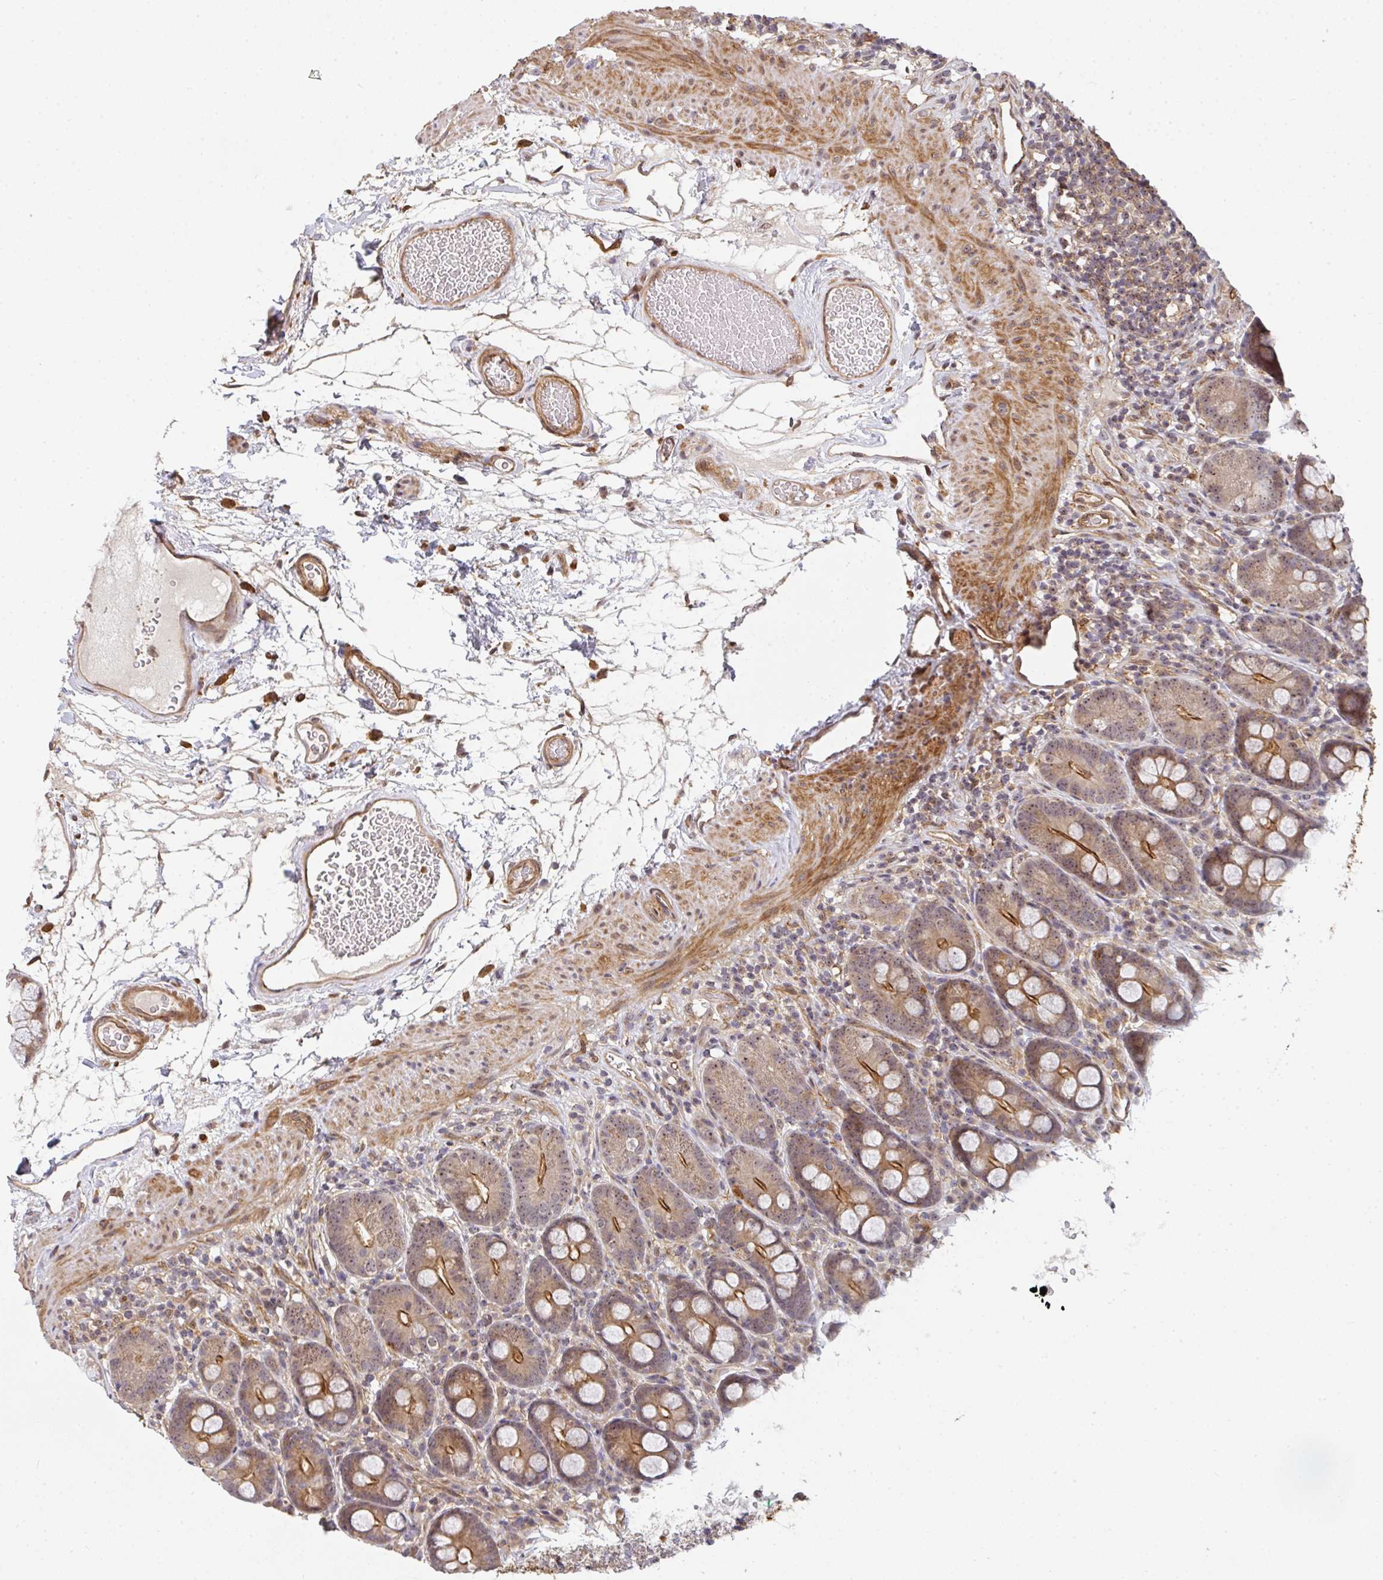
{"staining": {"intensity": "strong", "quantity": "25%-75%", "location": "cytoplasmic/membranous"}, "tissue": "duodenum", "cell_type": "Glandular cells", "image_type": "normal", "snomed": [{"axis": "morphology", "description": "Normal tissue, NOS"}, {"axis": "topography", "description": "Duodenum"}], "caption": "DAB immunohistochemical staining of unremarkable human duodenum shows strong cytoplasmic/membranous protein expression in about 25%-75% of glandular cells.", "gene": "SIMC1", "patient": {"sex": "female", "age": 67}}